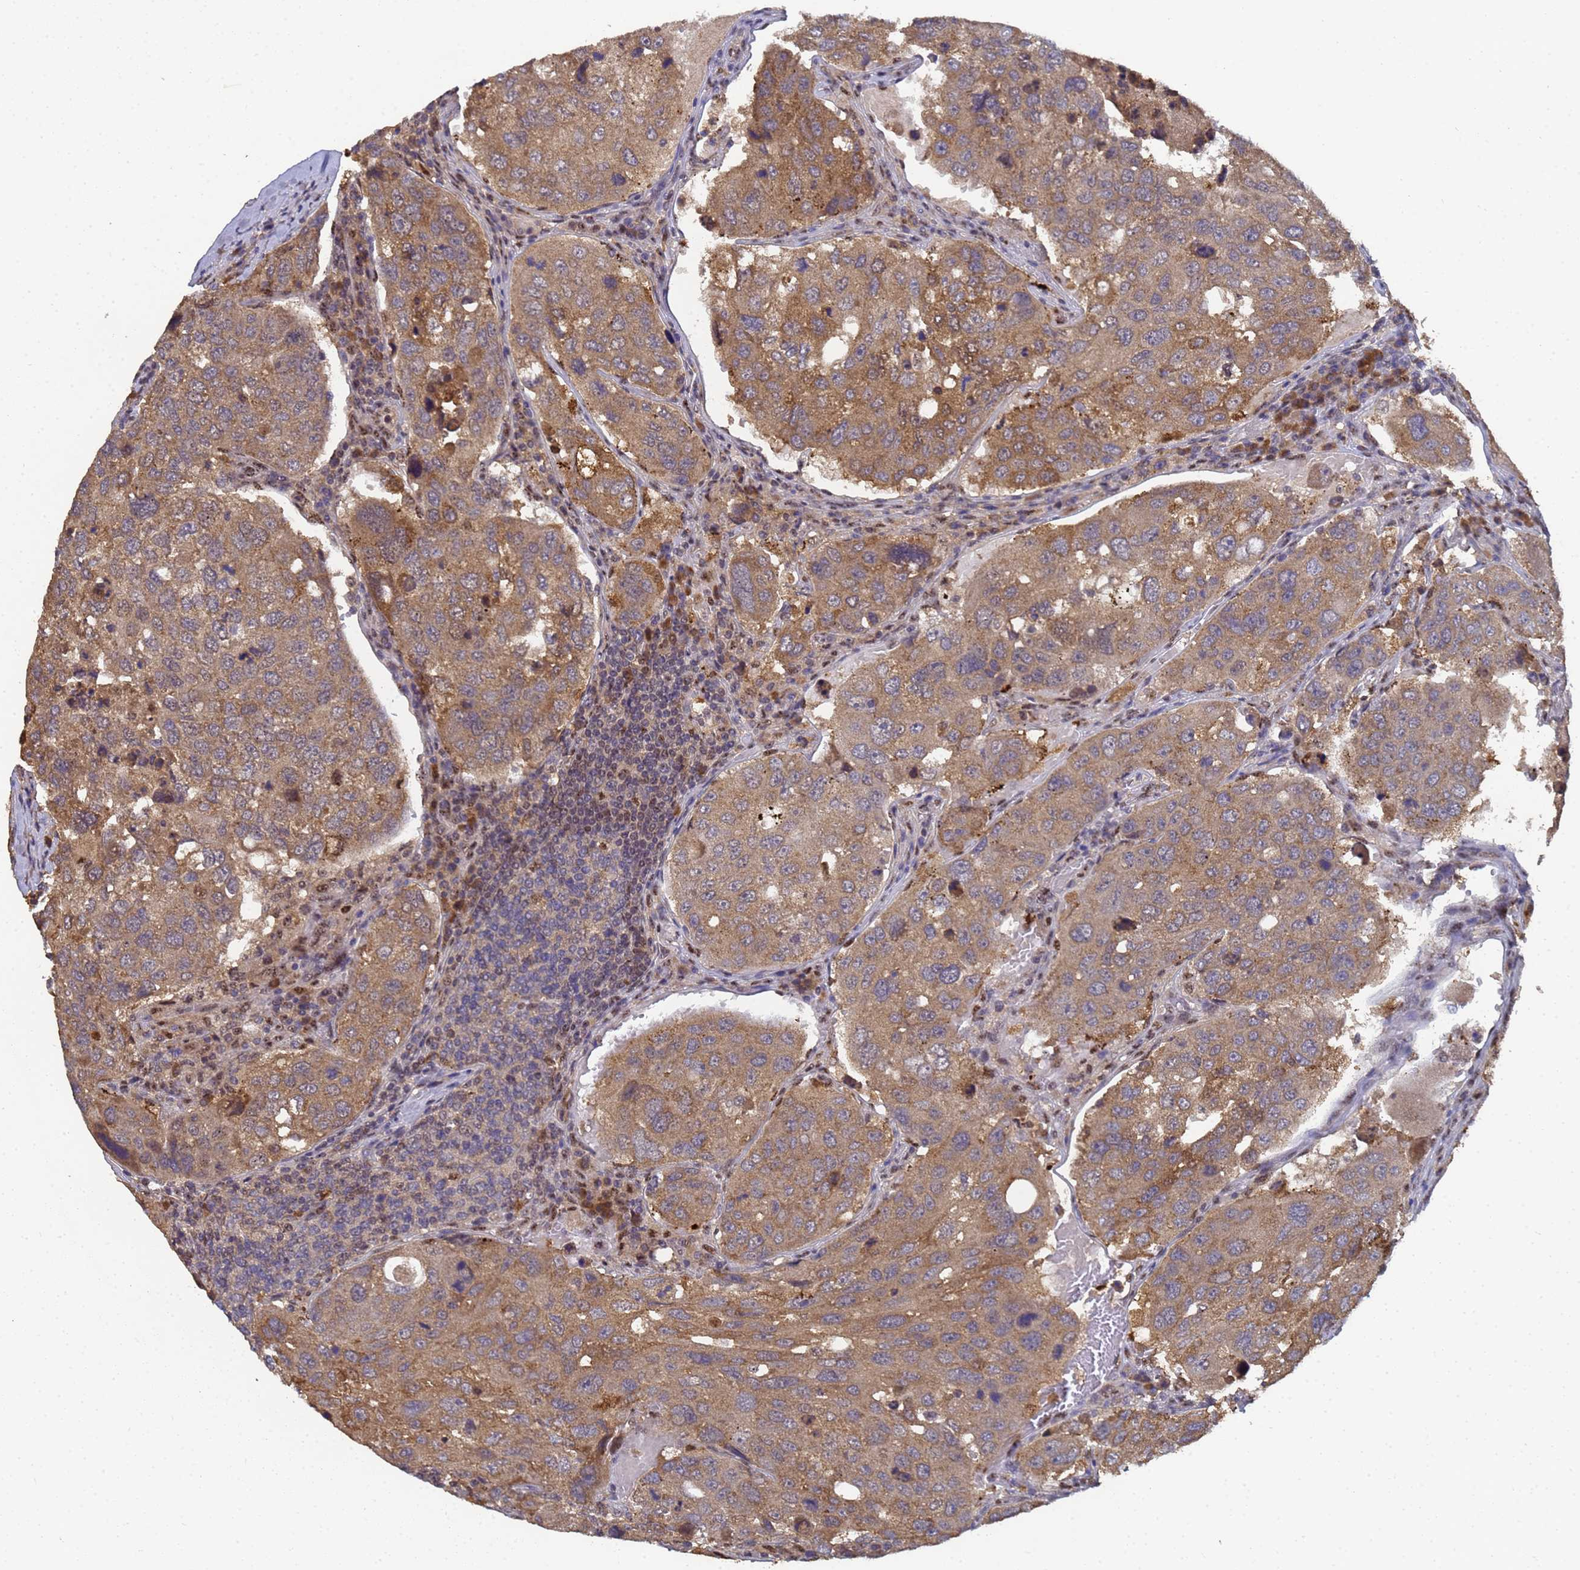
{"staining": {"intensity": "moderate", "quantity": ">75%", "location": "cytoplasmic/membranous"}, "tissue": "urothelial cancer", "cell_type": "Tumor cells", "image_type": "cancer", "snomed": [{"axis": "morphology", "description": "Urothelial carcinoma, High grade"}, {"axis": "topography", "description": "Lymph node"}, {"axis": "topography", "description": "Urinary bladder"}], "caption": "Protein expression analysis of high-grade urothelial carcinoma reveals moderate cytoplasmic/membranous positivity in about >75% of tumor cells.", "gene": "SECISBP2", "patient": {"sex": "male", "age": 51}}